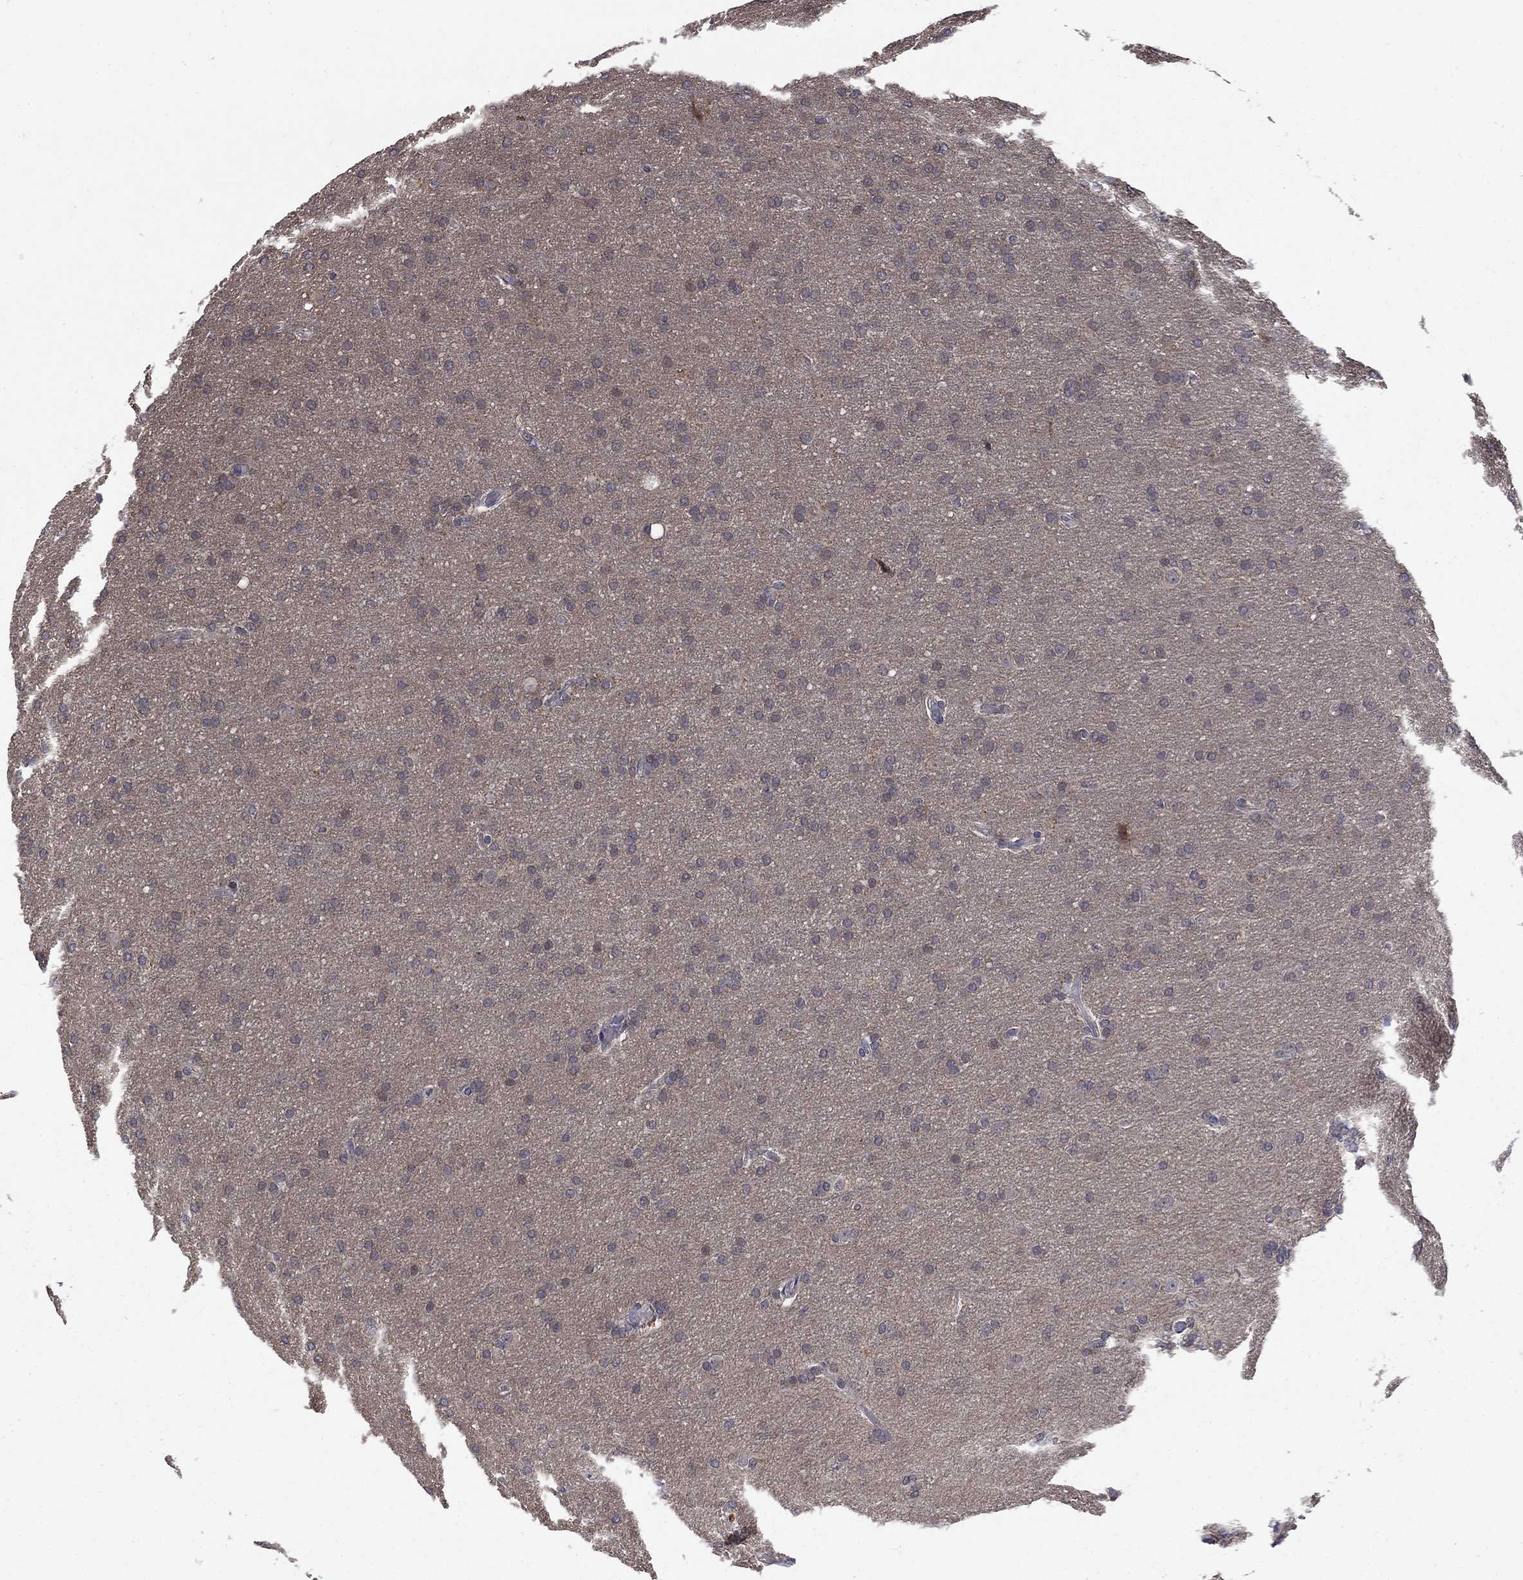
{"staining": {"intensity": "negative", "quantity": "none", "location": "none"}, "tissue": "glioma", "cell_type": "Tumor cells", "image_type": "cancer", "snomed": [{"axis": "morphology", "description": "Glioma, malignant, Low grade"}, {"axis": "topography", "description": "Brain"}], "caption": "DAB (3,3'-diaminobenzidine) immunohistochemical staining of human glioma demonstrates no significant expression in tumor cells.", "gene": "FAM3B", "patient": {"sex": "female", "age": 32}}